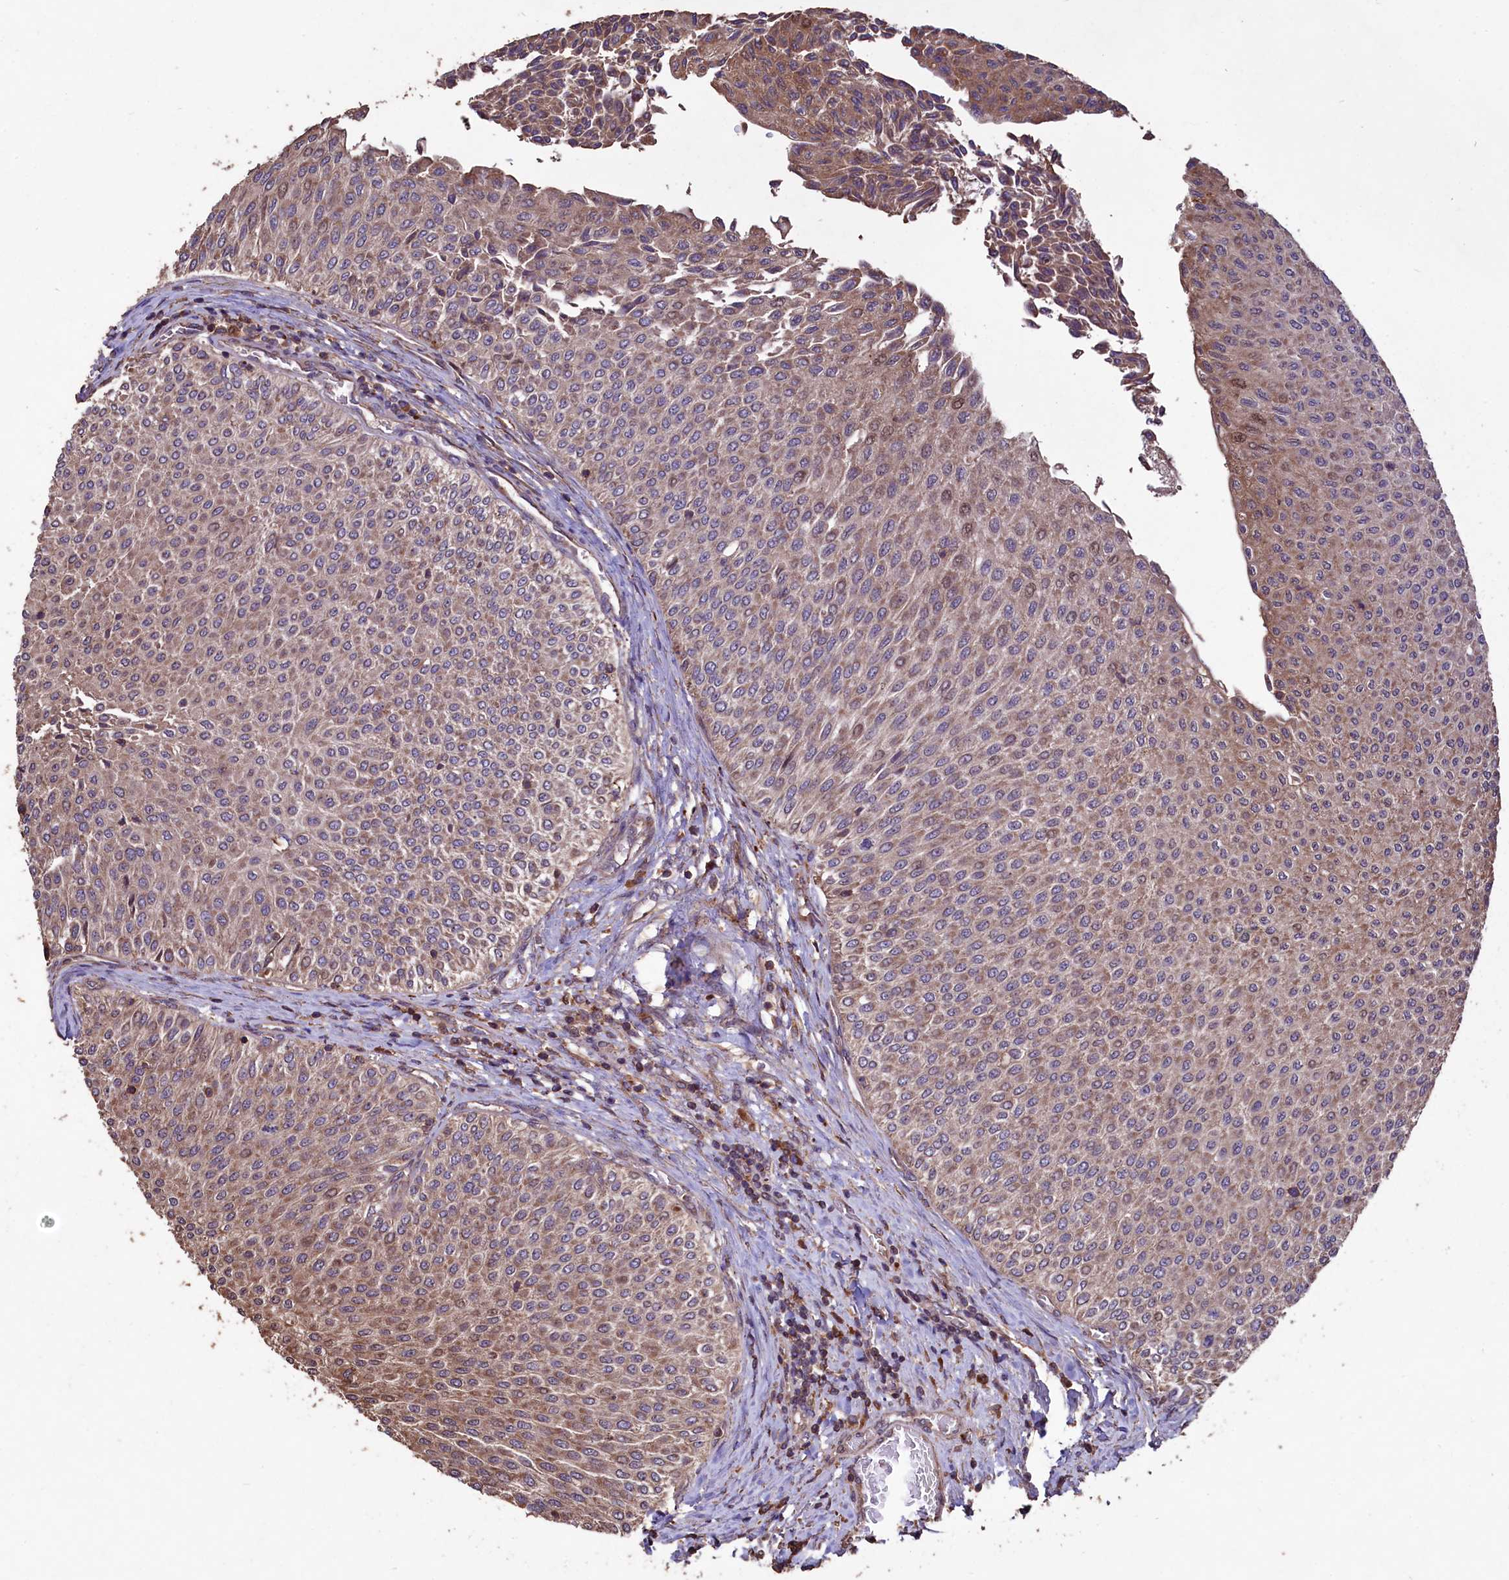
{"staining": {"intensity": "moderate", "quantity": "25%-75%", "location": "cytoplasmic/membranous"}, "tissue": "urothelial cancer", "cell_type": "Tumor cells", "image_type": "cancer", "snomed": [{"axis": "morphology", "description": "Urothelial carcinoma, Low grade"}, {"axis": "topography", "description": "Urinary bladder"}], "caption": "Tumor cells reveal medium levels of moderate cytoplasmic/membranous staining in approximately 25%-75% of cells in human low-grade urothelial carcinoma. (IHC, brightfield microscopy, high magnification).", "gene": "TMEM98", "patient": {"sex": "male", "age": 78}}